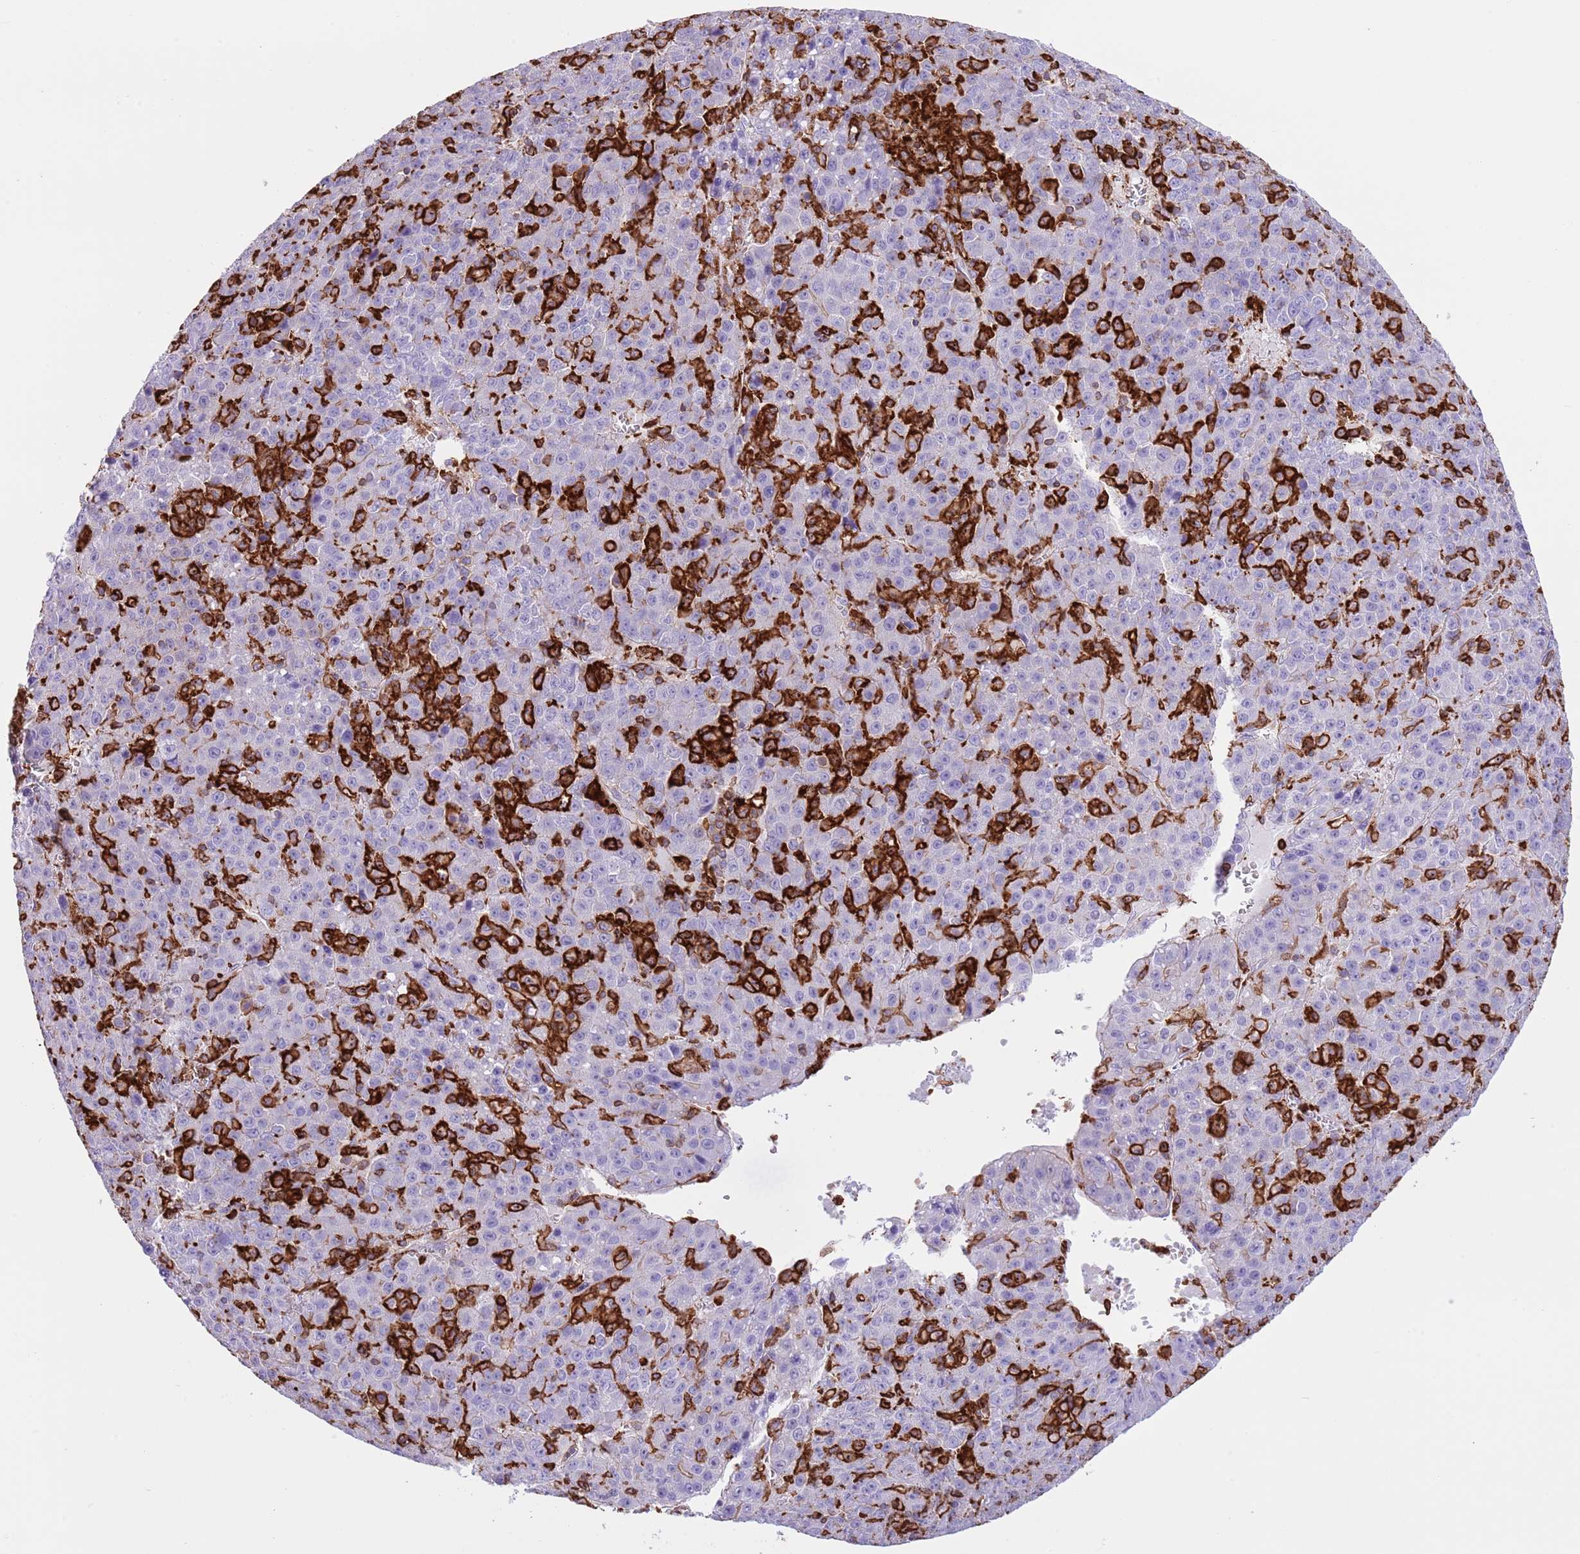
{"staining": {"intensity": "negative", "quantity": "none", "location": "none"}, "tissue": "liver cancer", "cell_type": "Tumor cells", "image_type": "cancer", "snomed": [{"axis": "morphology", "description": "Carcinoma, Hepatocellular, NOS"}, {"axis": "topography", "description": "Liver"}], "caption": "Tumor cells are negative for brown protein staining in liver cancer (hepatocellular carcinoma).", "gene": "EFHD2", "patient": {"sex": "female", "age": 53}}